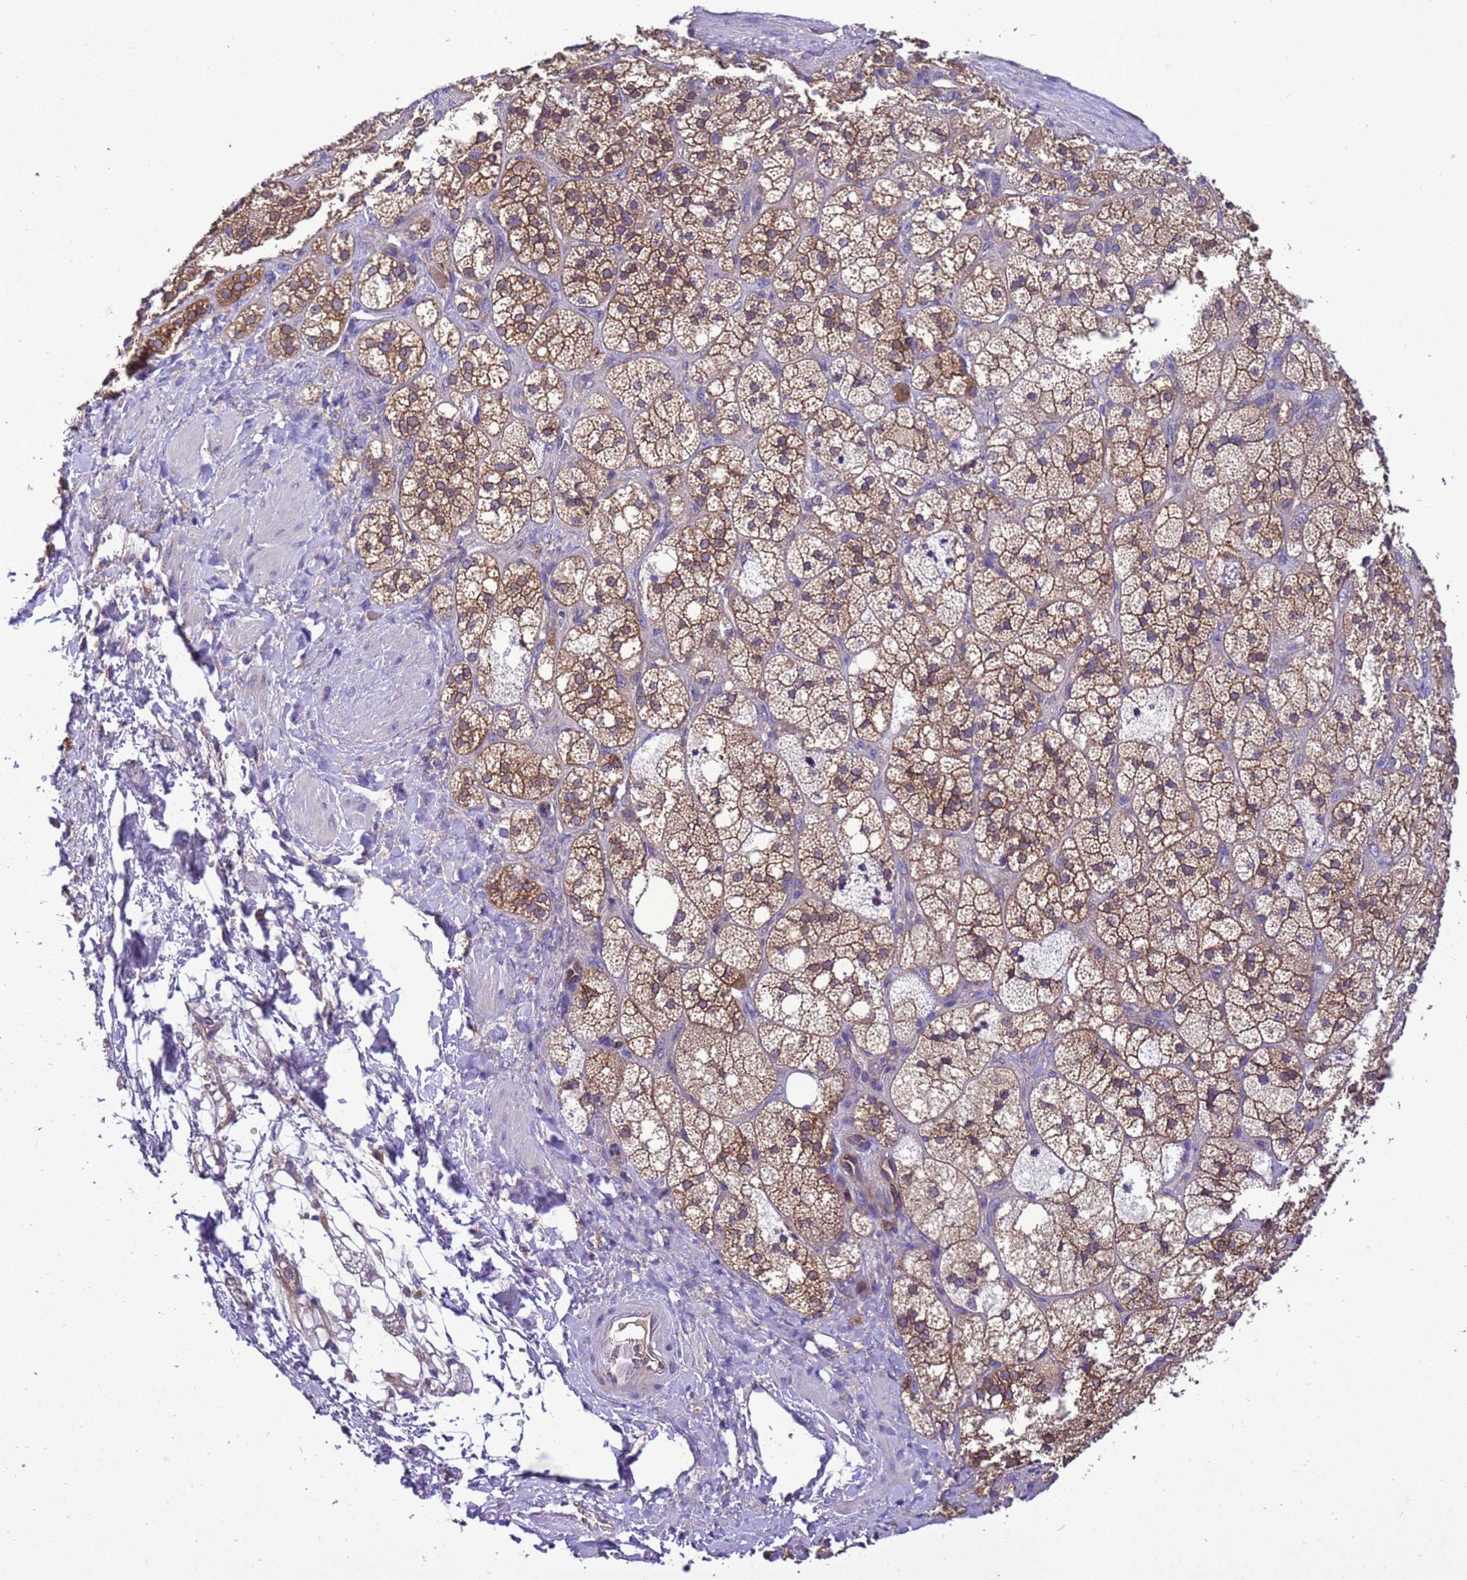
{"staining": {"intensity": "moderate", "quantity": "25%-75%", "location": "cytoplasmic/membranous"}, "tissue": "adrenal gland", "cell_type": "Glandular cells", "image_type": "normal", "snomed": [{"axis": "morphology", "description": "Normal tissue, NOS"}, {"axis": "topography", "description": "Adrenal gland"}], "caption": "A brown stain labels moderate cytoplasmic/membranous staining of a protein in glandular cells of unremarkable adrenal gland.", "gene": "RABEP2", "patient": {"sex": "male", "age": 61}}